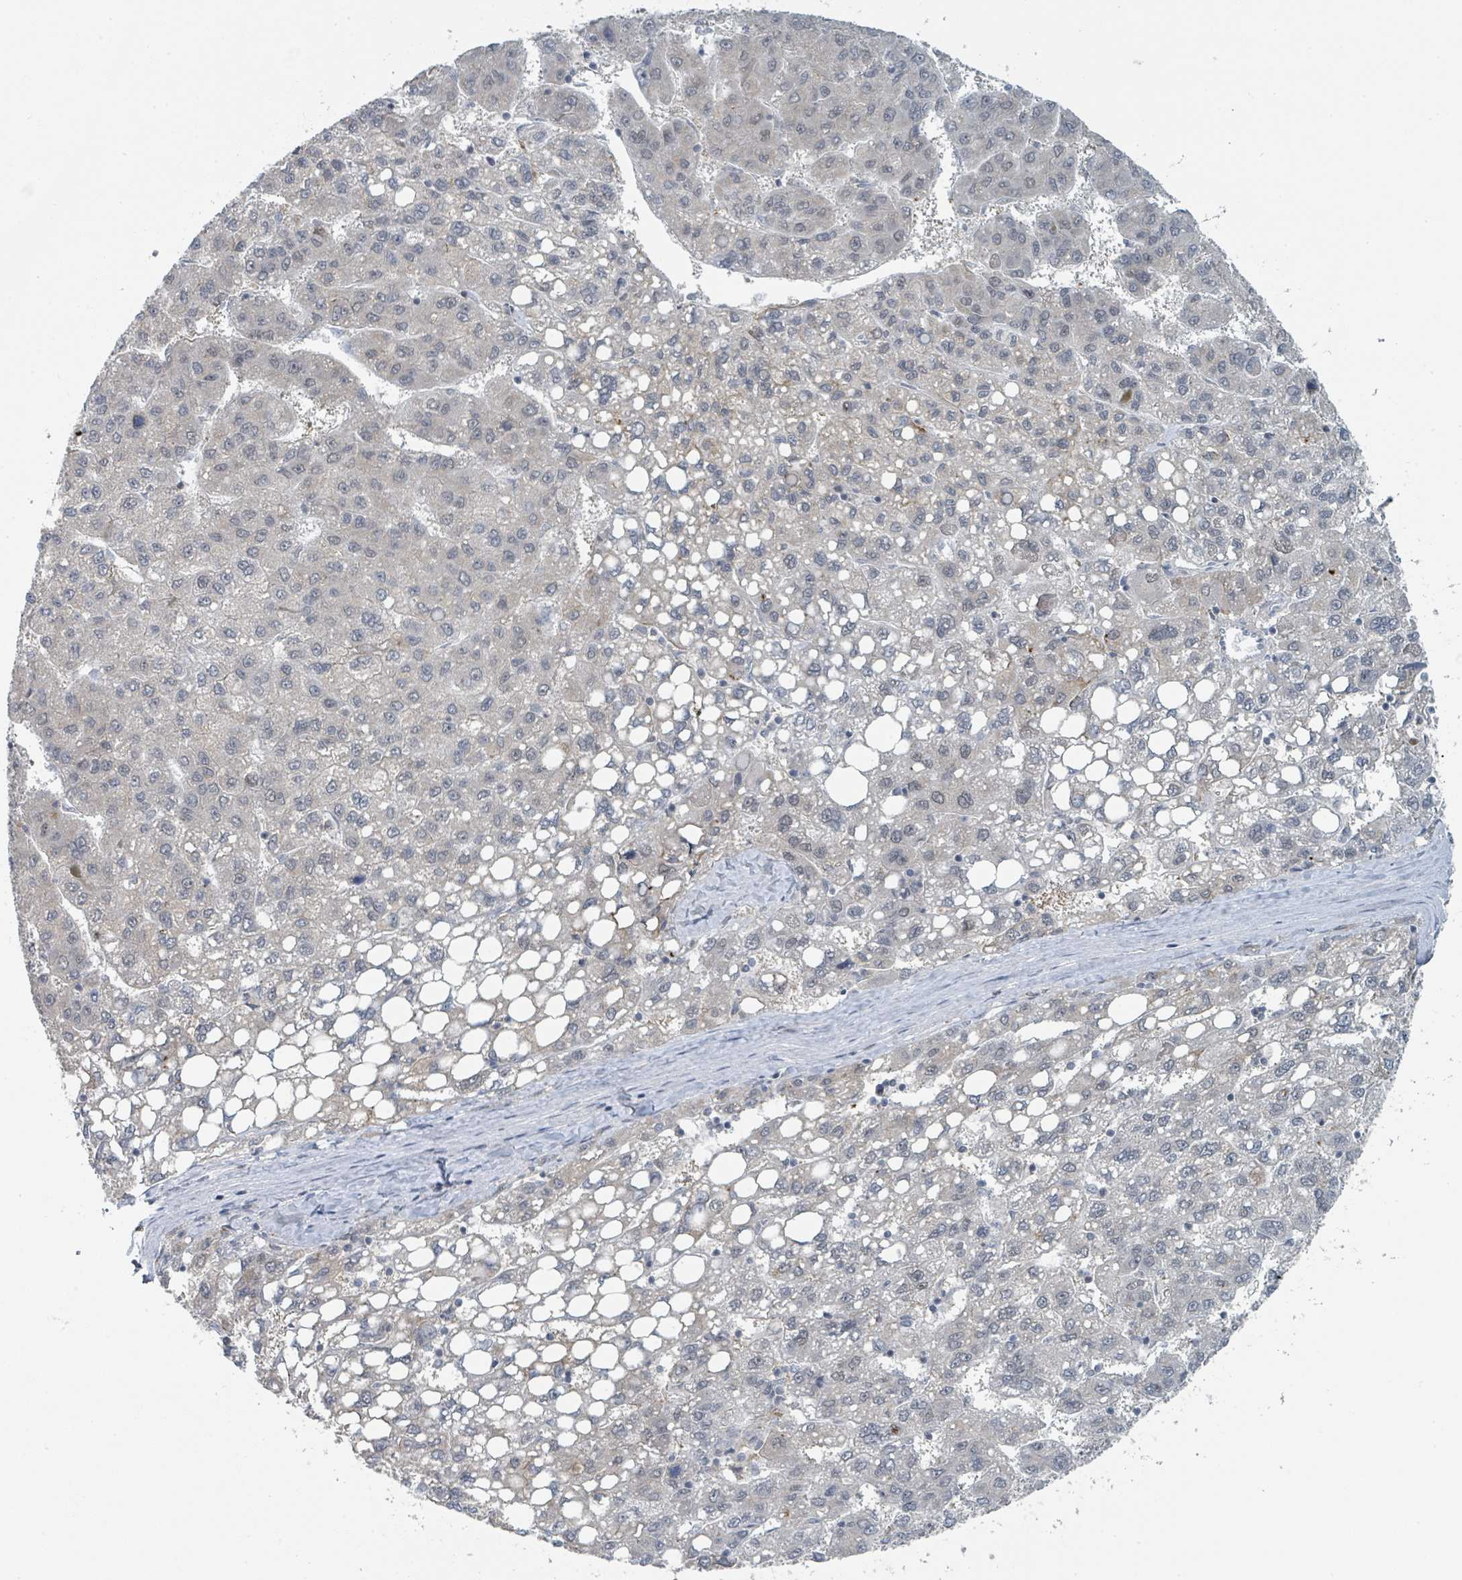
{"staining": {"intensity": "weak", "quantity": "<25%", "location": "nuclear"}, "tissue": "liver cancer", "cell_type": "Tumor cells", "image_type": "cancer", "snomed": [{"axis": "morphology", "description": "Carcinoma, Hepatocellular, NOS"}, {"axis": "topography", "description": "Liver"}], "caption": "Protein analysis of liver hepatocellular carcinoma shows no significant positivity in tumor cells.", "gene": "ANKRD55", "patient": {"sex": "female", "age": 82}}